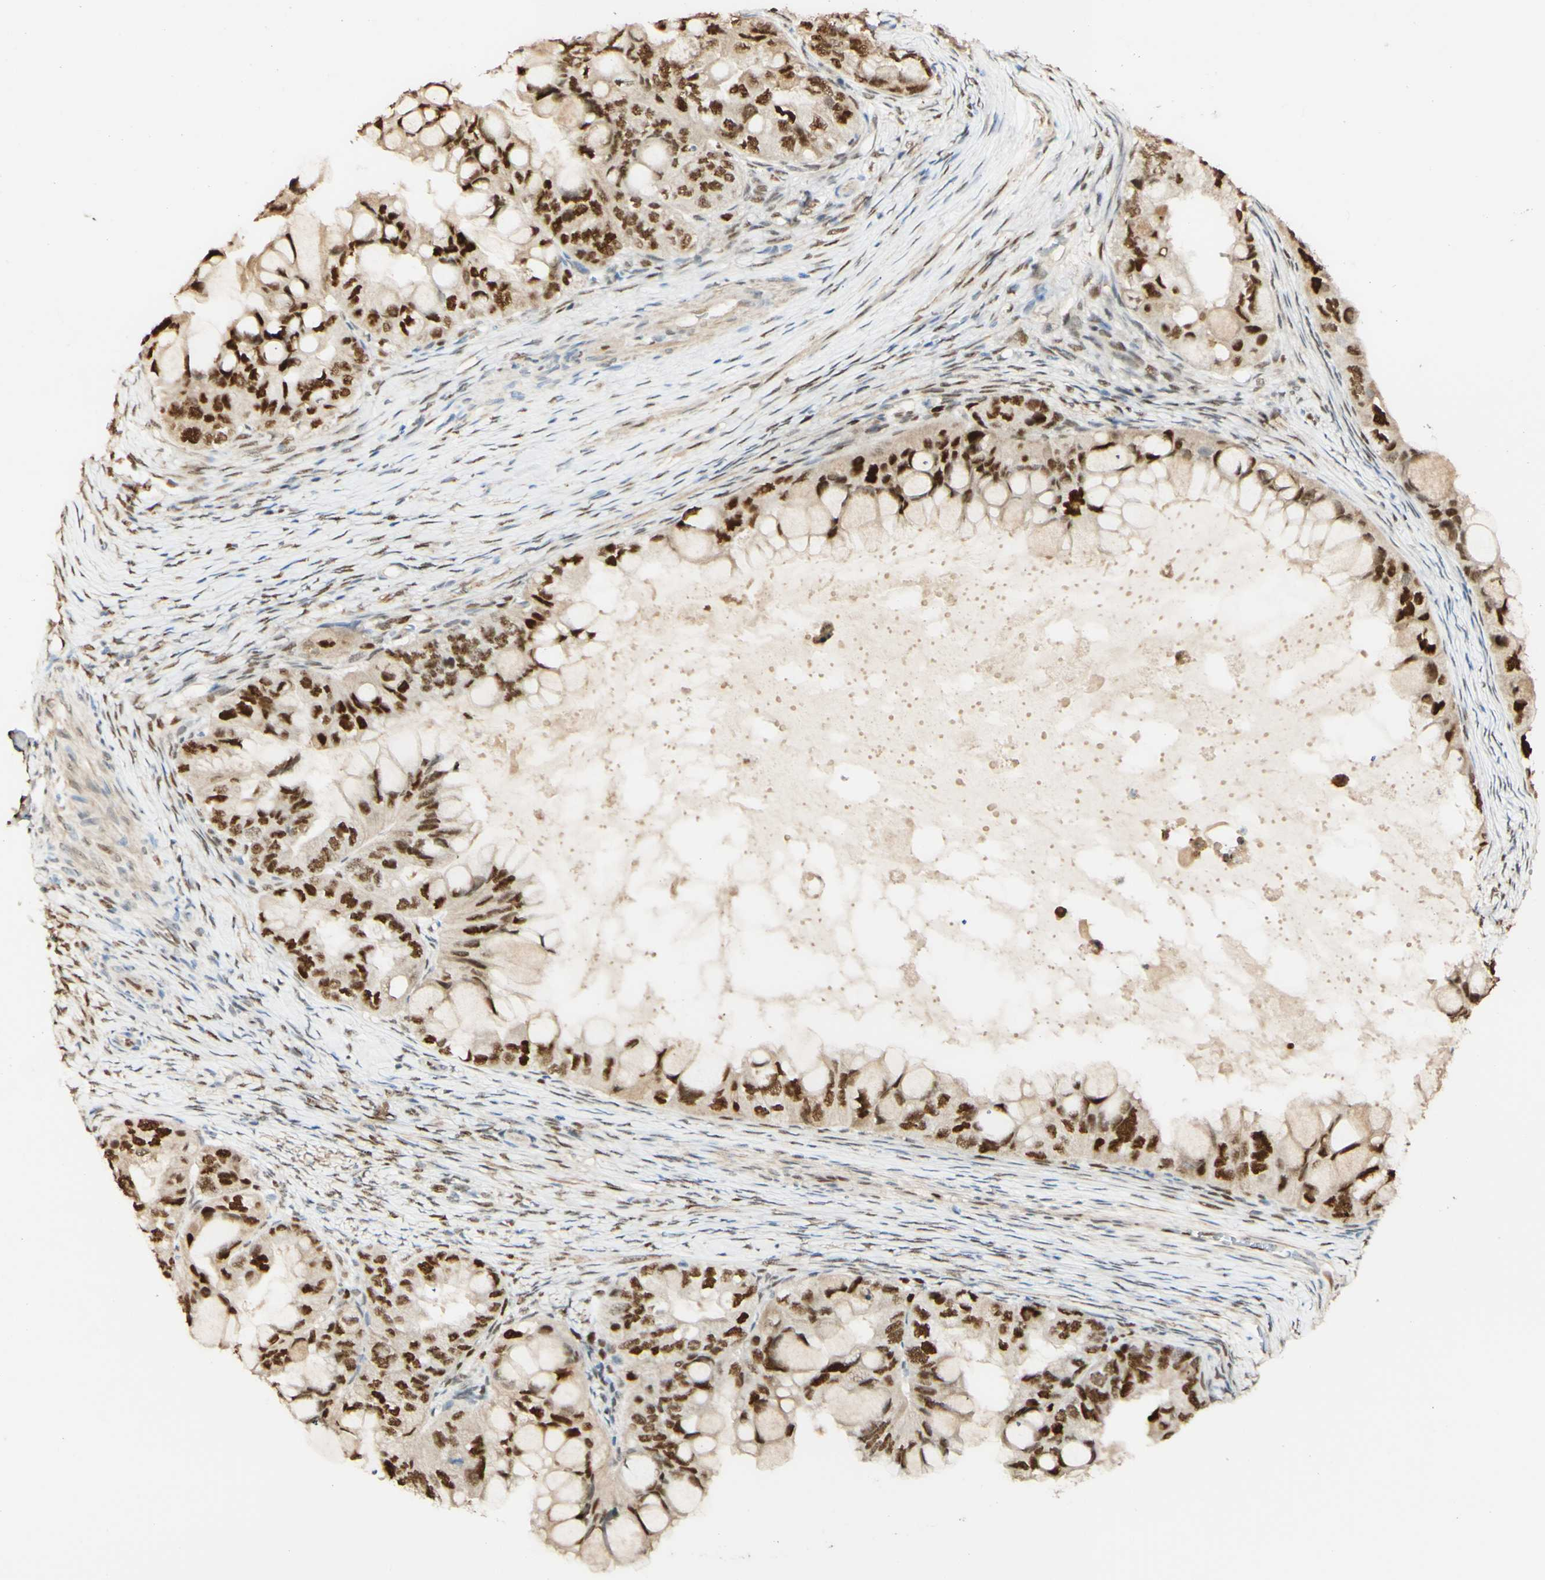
{"staining": {"intensity": "strong", "quantity": ">75%", "location": "nuclear"}, "tissue": "ovarian cancer", "cell_type": "Tumor cells", "image_type": "cancer", "snomed": [{"axis": "morphology", "description": "Cystadenocarcinoma, mucinous, NOS"}, {"axis": "topography", "description": "Ovary"}], "caption": "Ovarian cancer (mucinous cystadenocarcinoma) stained with DAB IHC exhibits high levels of strong nuclear expression in approximately >75% of tumor cells. (Stains: DAB (3,3'-diaminobenzidine) in brown, nuclei in blue, Microscopy: brightfield microscopy at high magnification).", "gene": "MAP3K4", "patient": {"sex": "female", "age": 80}}